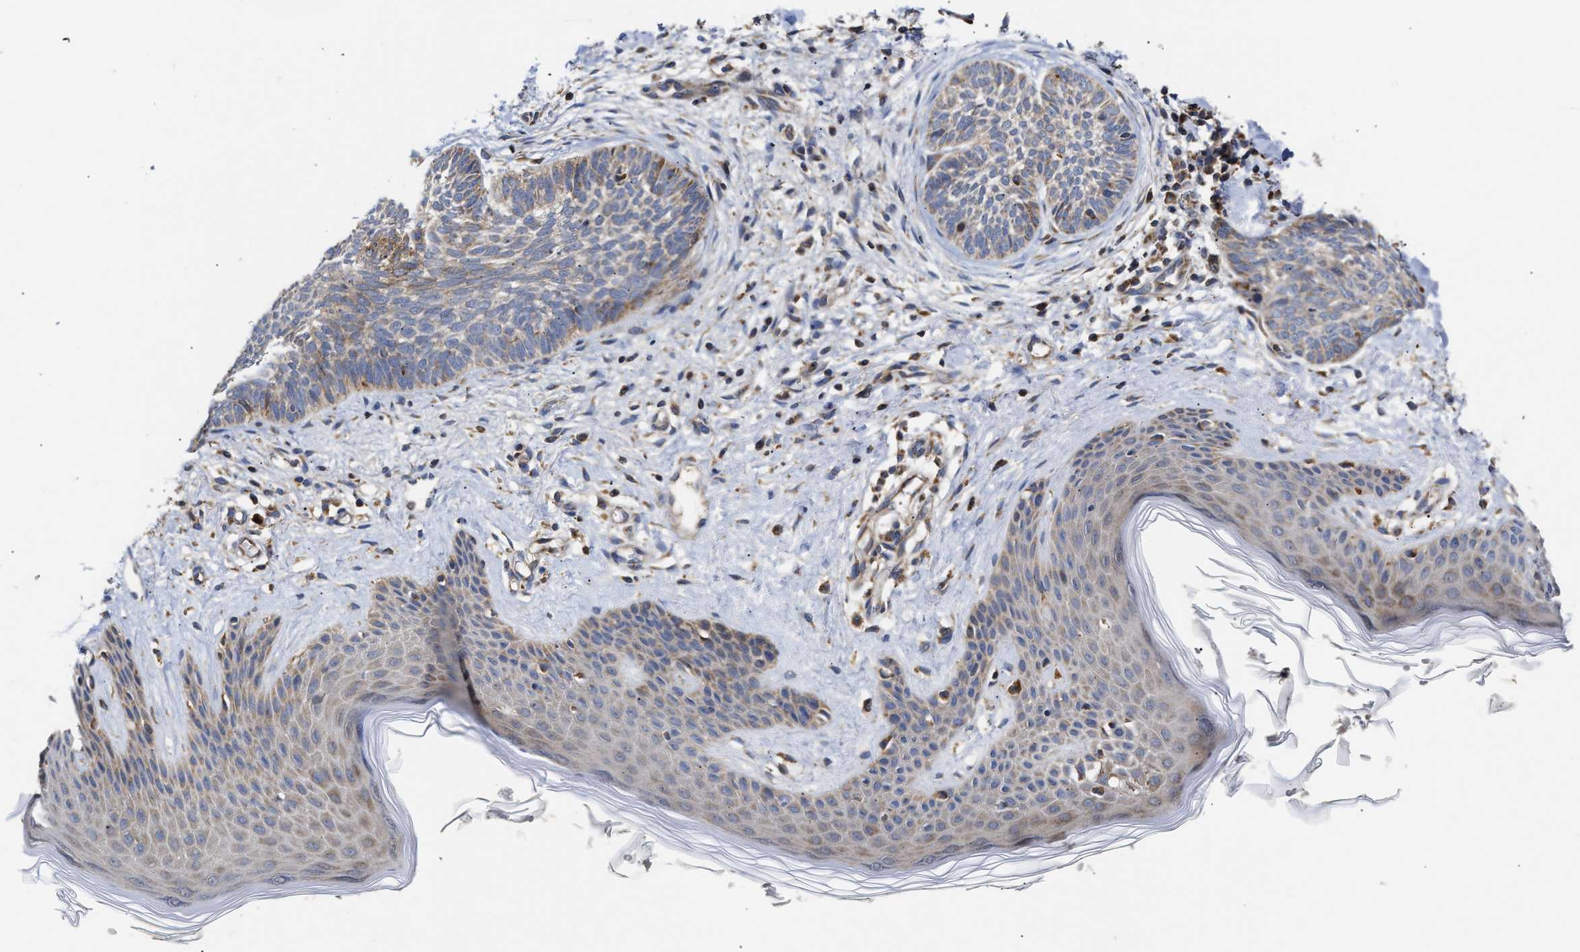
{"staining": {"intensity": "weak", "quantity": ">75%", "location": "cytoplasmic/membranous"}, "tissue": "skin cancer", "cell_type": "Tumor cells", "image_type": "cancer", "snomed": [{"axis": "morphology", "description": "Basal cell carcinoma"}, {"axis": "topography", "description": "Skin"}], "caption": "Immunohistochemical staining of human basal cell carcinoma (skin) exhibits weak cytoplasmic/membranous protein staining in about >75% of tumor cells.", "gene": "MALSU1", "patient": {"sex": "female", "age": 59}}